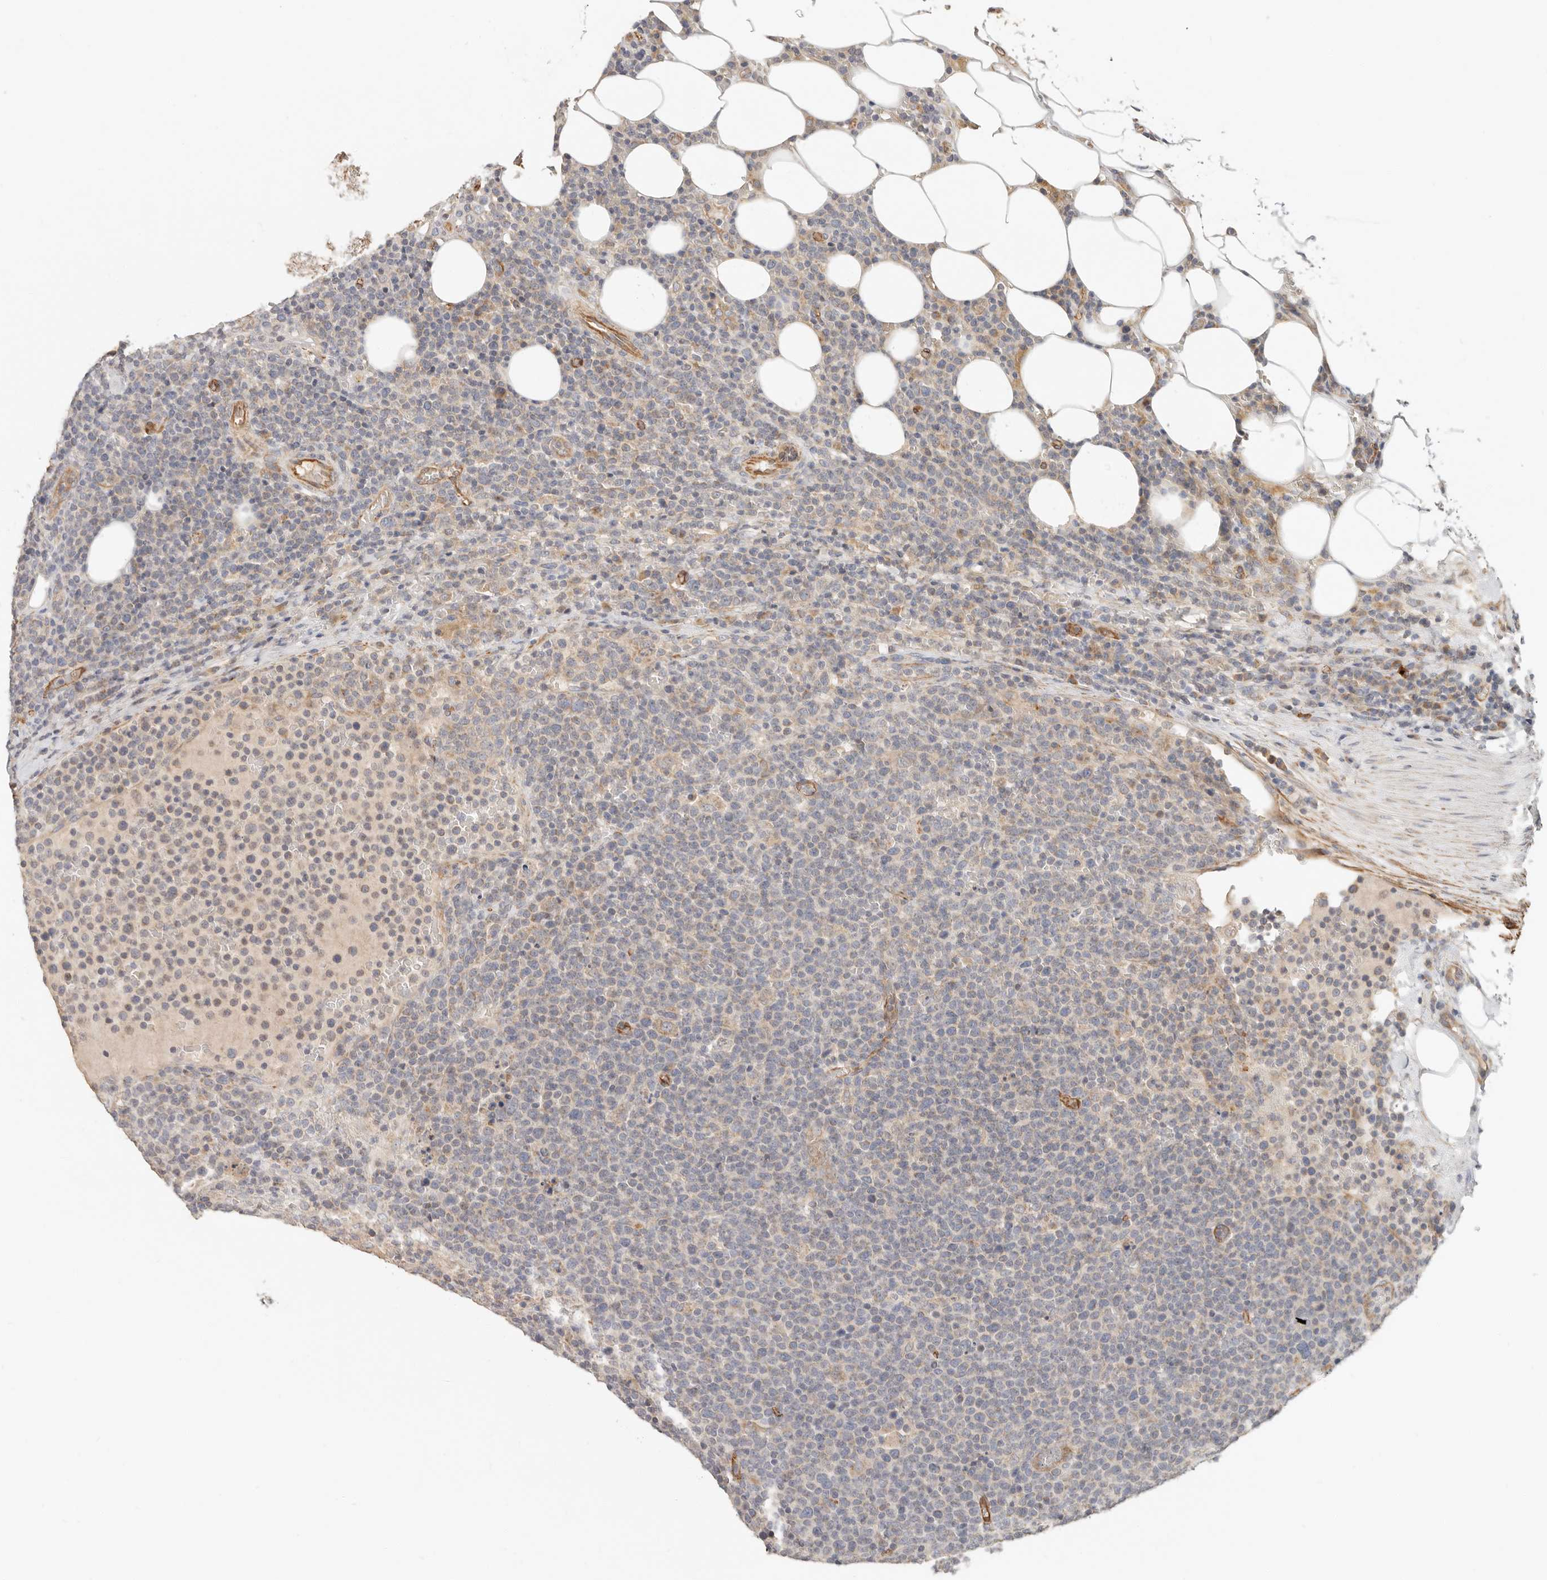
{"staining": {"intensity": "weak", "quantity": "<25%", "location": "cytoplasmic/membranous"}, "tissue": "lymphoma", "cell_type": "Tumor cells", "image_type": "cancer", "snomed": [{"axis": "morphology", "description": "Malignant lymphoma, non-Hodgkin's type, High grade"}, {"axis": "topography", "description": "Lymph node"}], "caption": "DAB immunohistochemical staining of human high-grade malignant lymphoma, non-Hodgkin's type reveals no significant staining in tumor cells. (Stains: DAB (3,3'-diaminobenzidine) immunohistochemistry with hematoxylin counter stain, Microscopy: brightfield microscopy at high magnification).", "gene": "SPRING1", "patient": {"sex": "male", "age": 61}}